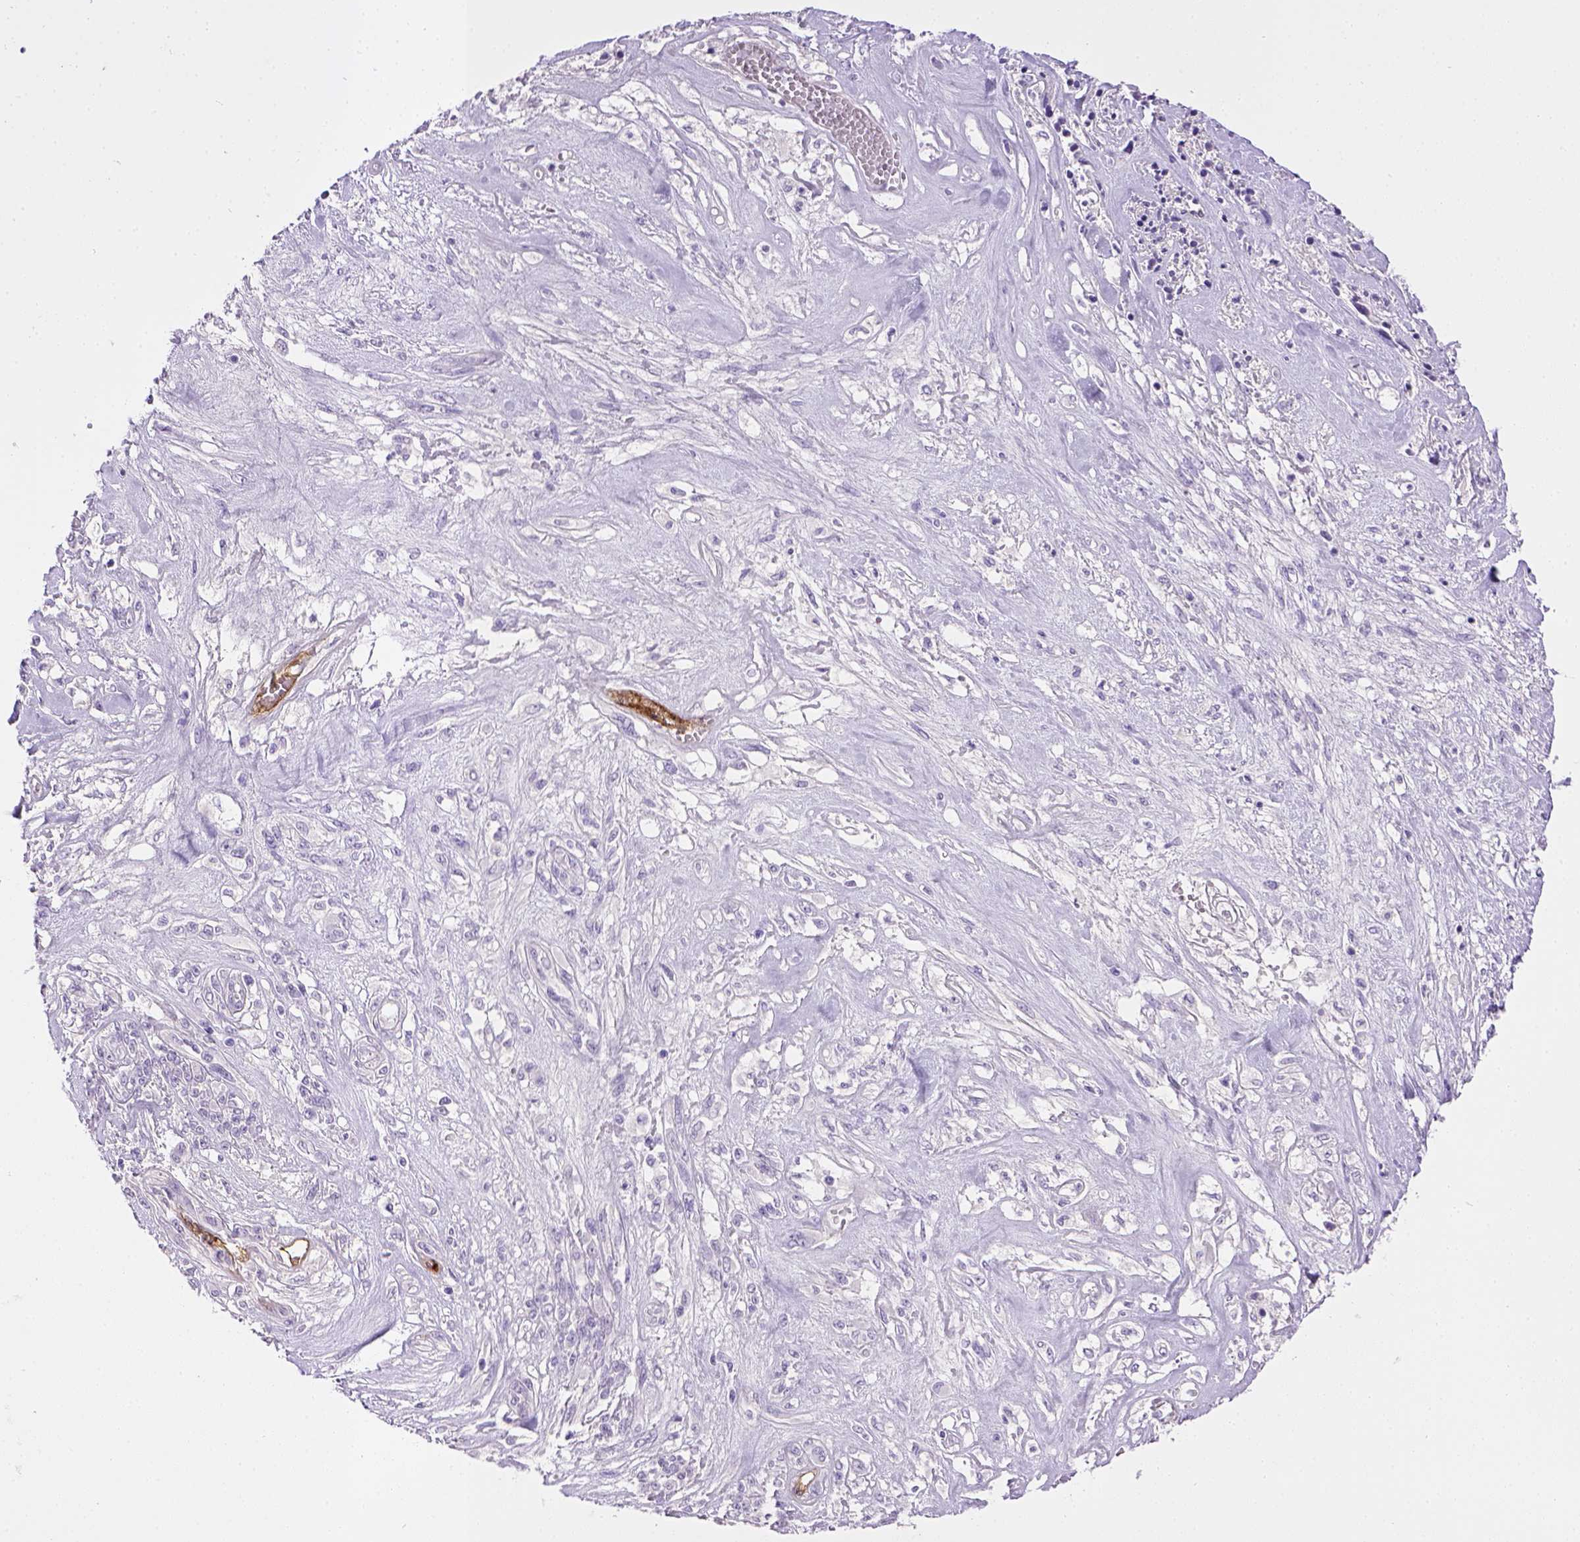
{"staining": {"intensity": "negative", "quantity": "none", "location": "none"}, "tissue": "melanoma", "cell_type": "Tumor cells", "image_type": "cancer", "snomed": [{"axis": "morphology", "description": "Malignant melanoma, NOS"}, {"axis": "topography", "description": "Skin"}], "caption": "Tumor cells show no significant positivity in melanoma. (IHC, brightfield microscopy, high magnification).", "gene": "ENG", "patient": {"sex": "female", "age": 91}}